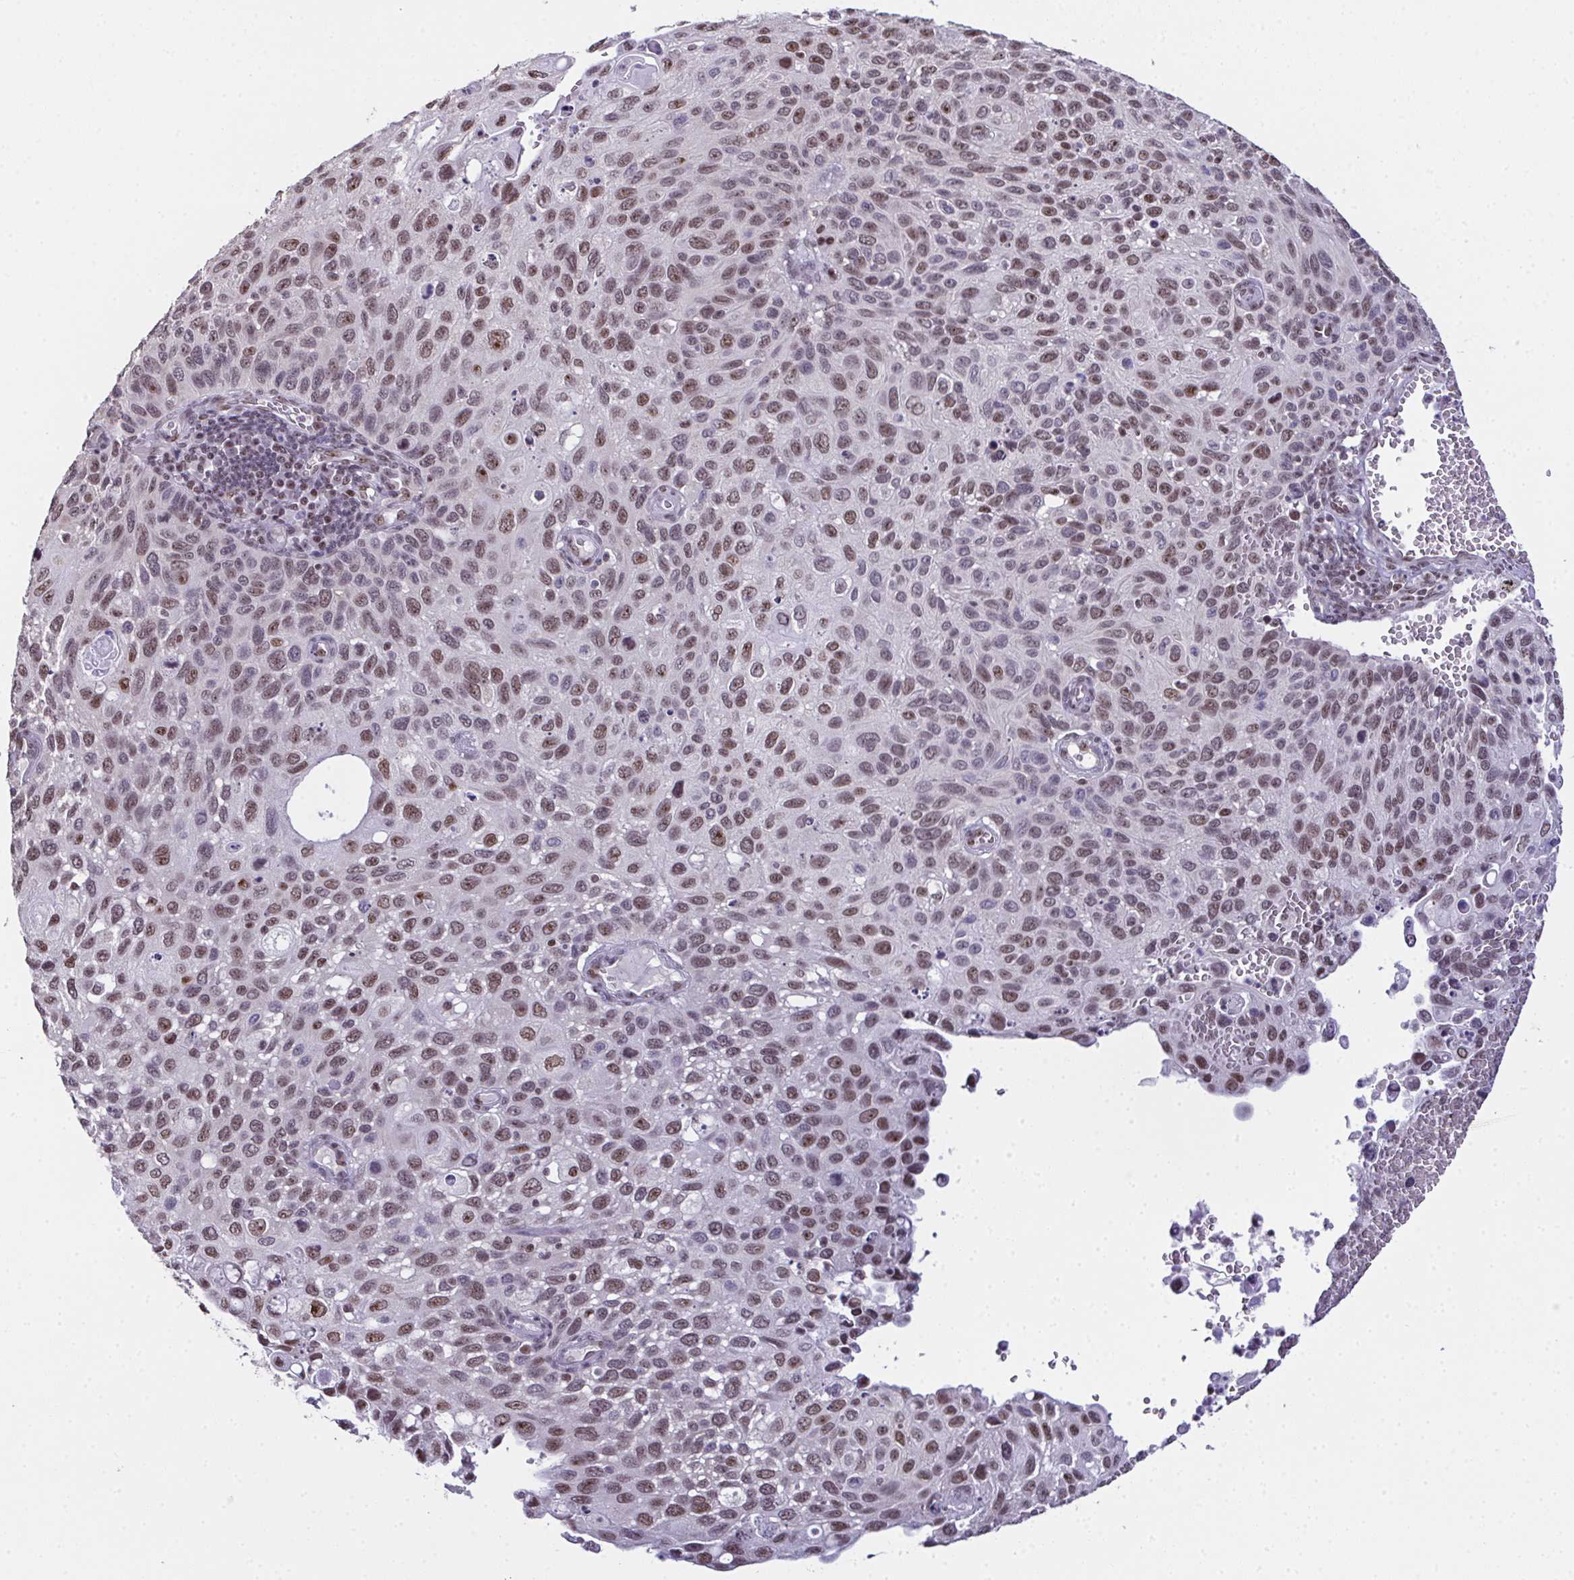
{"staining": {"intensity": "moderate", "quantity": ">75%", "location": "nuclear"}, "tissue": "cervical cancer", "cell_type": "Tumor cells", "image_type": "cancer", "snomed": [{"axis": "morphology", "description": "Squamous cell carcinoma, NOS"}, {"axis": "topography", "description": "Cervix"}], "caption": "A brown stain shows moderate nuclear expression of a protein in human cervical squamous cell carcinoma tumor cells.", "gene": "ZNF800", "patient": {"sex": "female", "age": 70}}